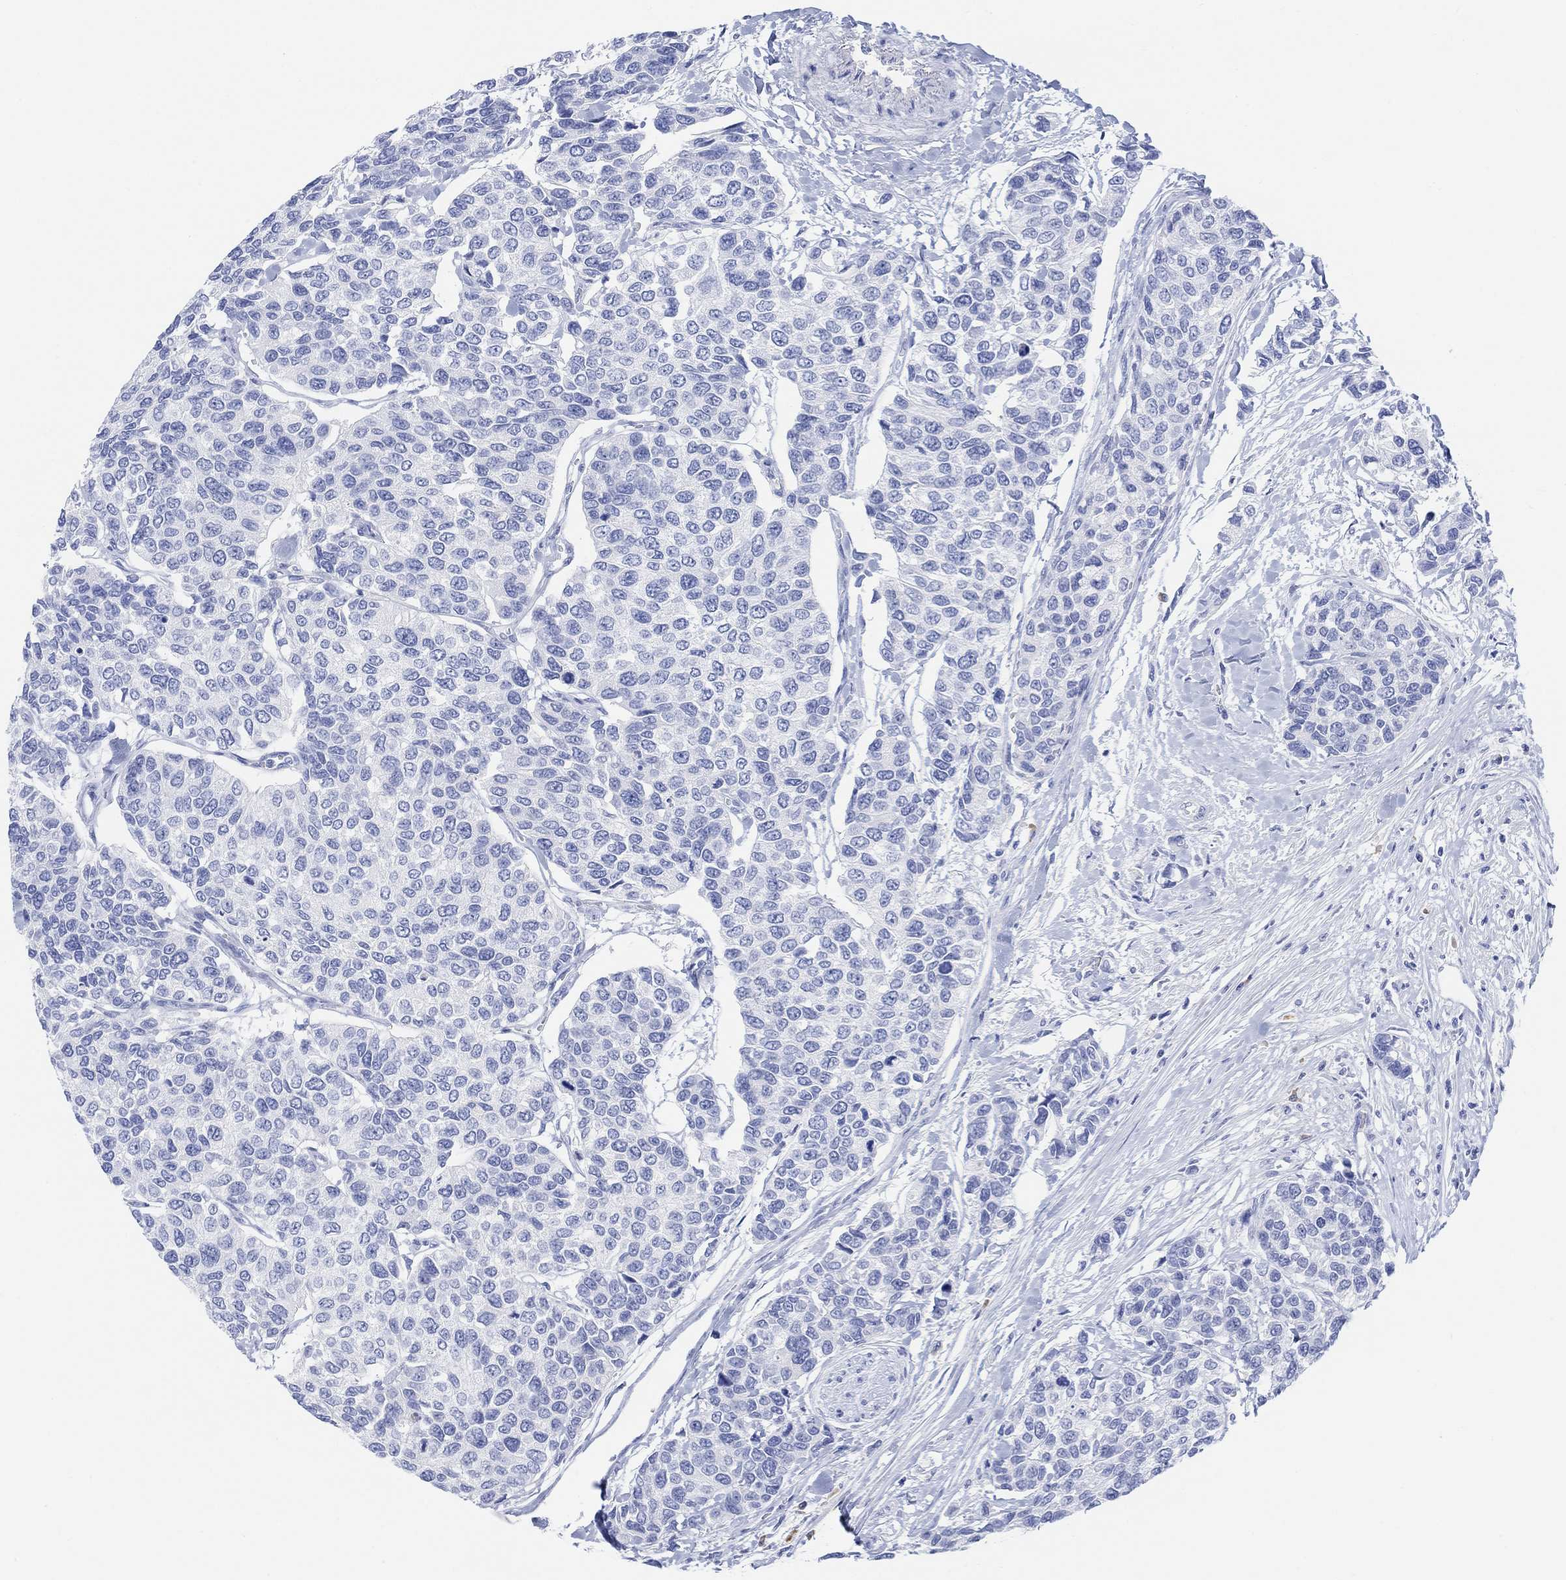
{"staining": {"intensity": "negative", "quantity": "none", "location": "none"}, "tissue": "urothelial cancer", "cell_type": "Tumor cells", "image_type": "cancer", "snomed": [{"axis": "morphology", "description": "Urothelial carcinoma, High grade"}, {"axis": "topography", "description": "Urinary bladder"}], "caption": "Human urothelial carcinoma (high-grade) stained for a protein using IHC shows no expression in tumor cells.", "gene": "GNG13", "patient": {"sex": "male", "age": 77}}